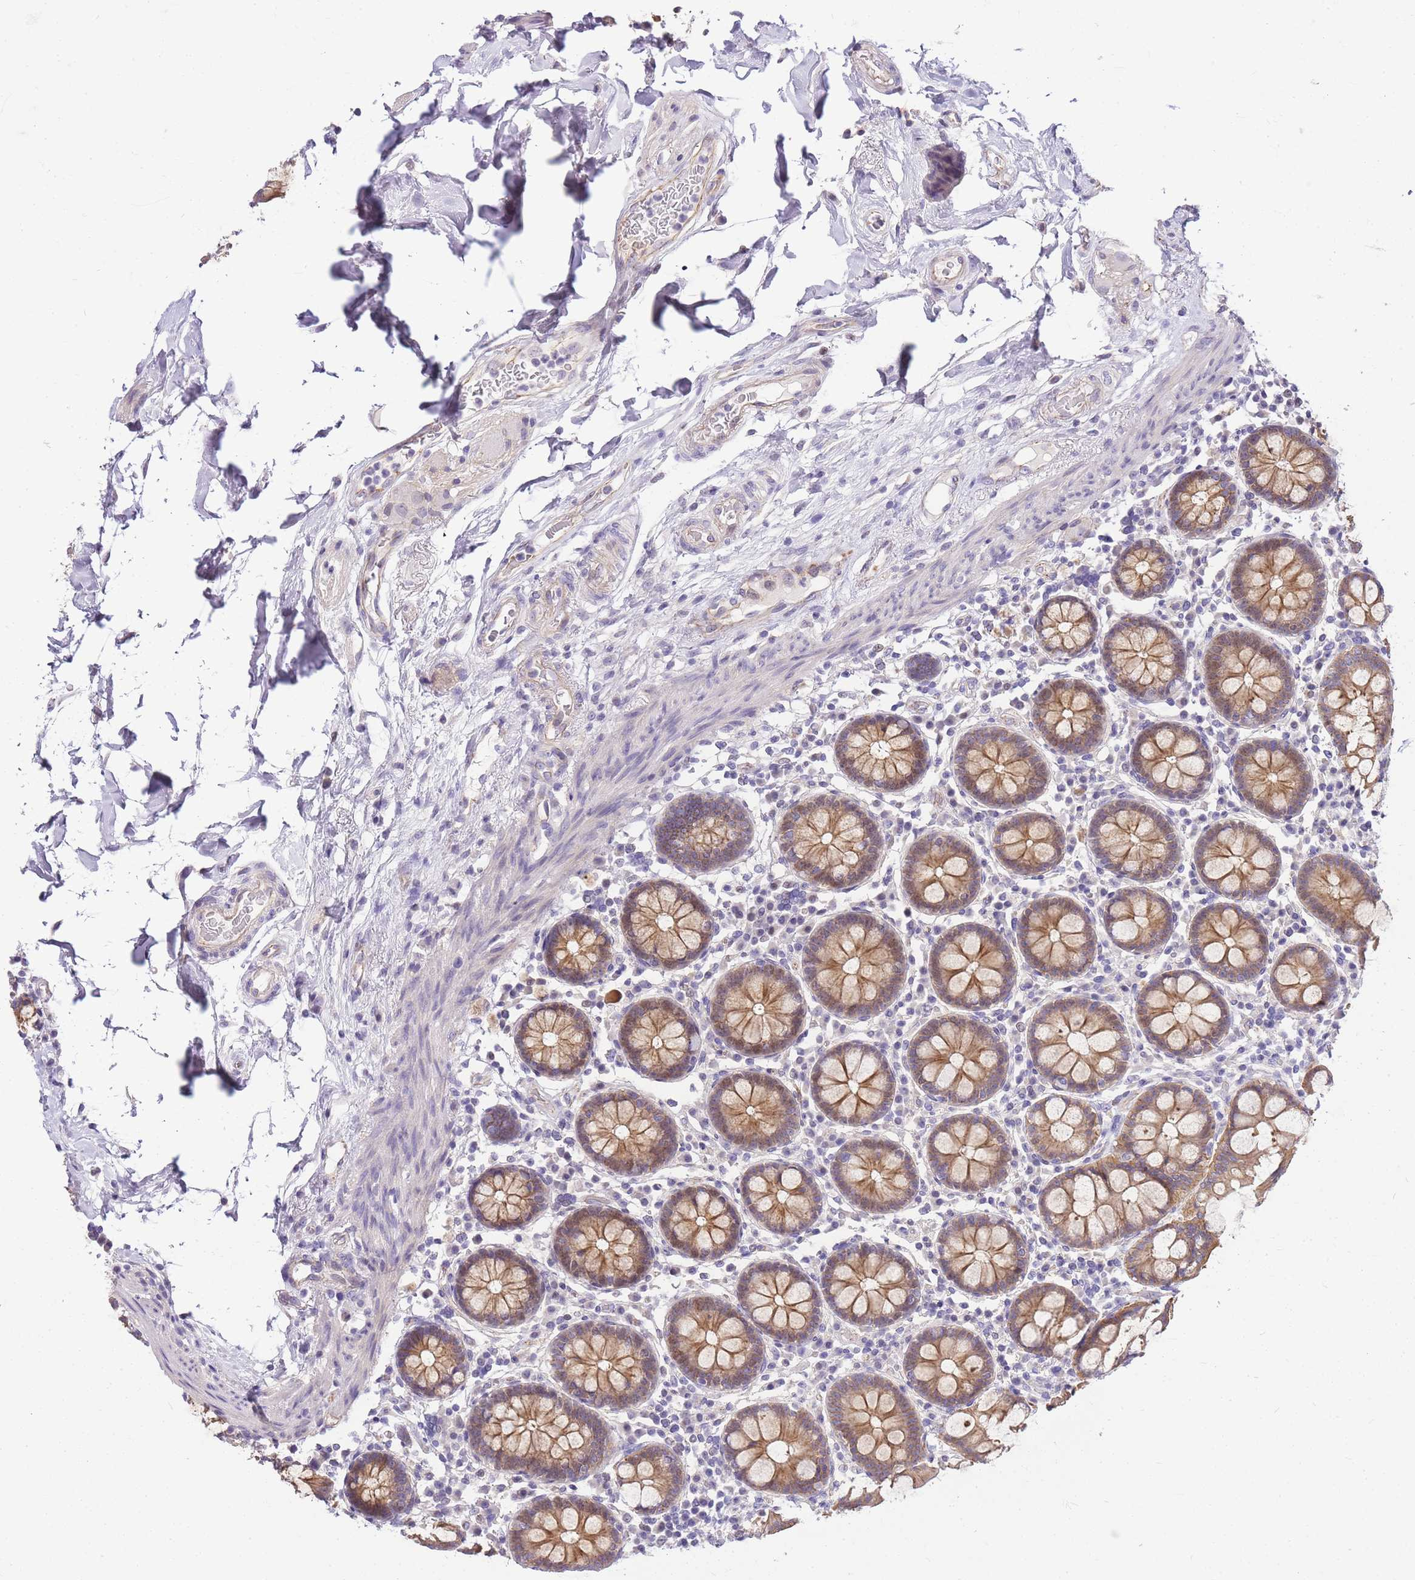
{"staining": {"intensity": "negative", "quantity": "none", "location": "none"}, "tissue": "colon", "cell_type": "Endothelial cells", "image_type": "normal", "snomed": [{"axis": "morphology", "description": "Normal tissue, NOS"}, {"axis": "topography", "description": "Colon"}], "caption": "This is an IHC micrograph of unremarkable human colon. There is no staining in endothelial cells.", "gene": "CLBA1", "patient": {"sex": "female", "age": 79}}